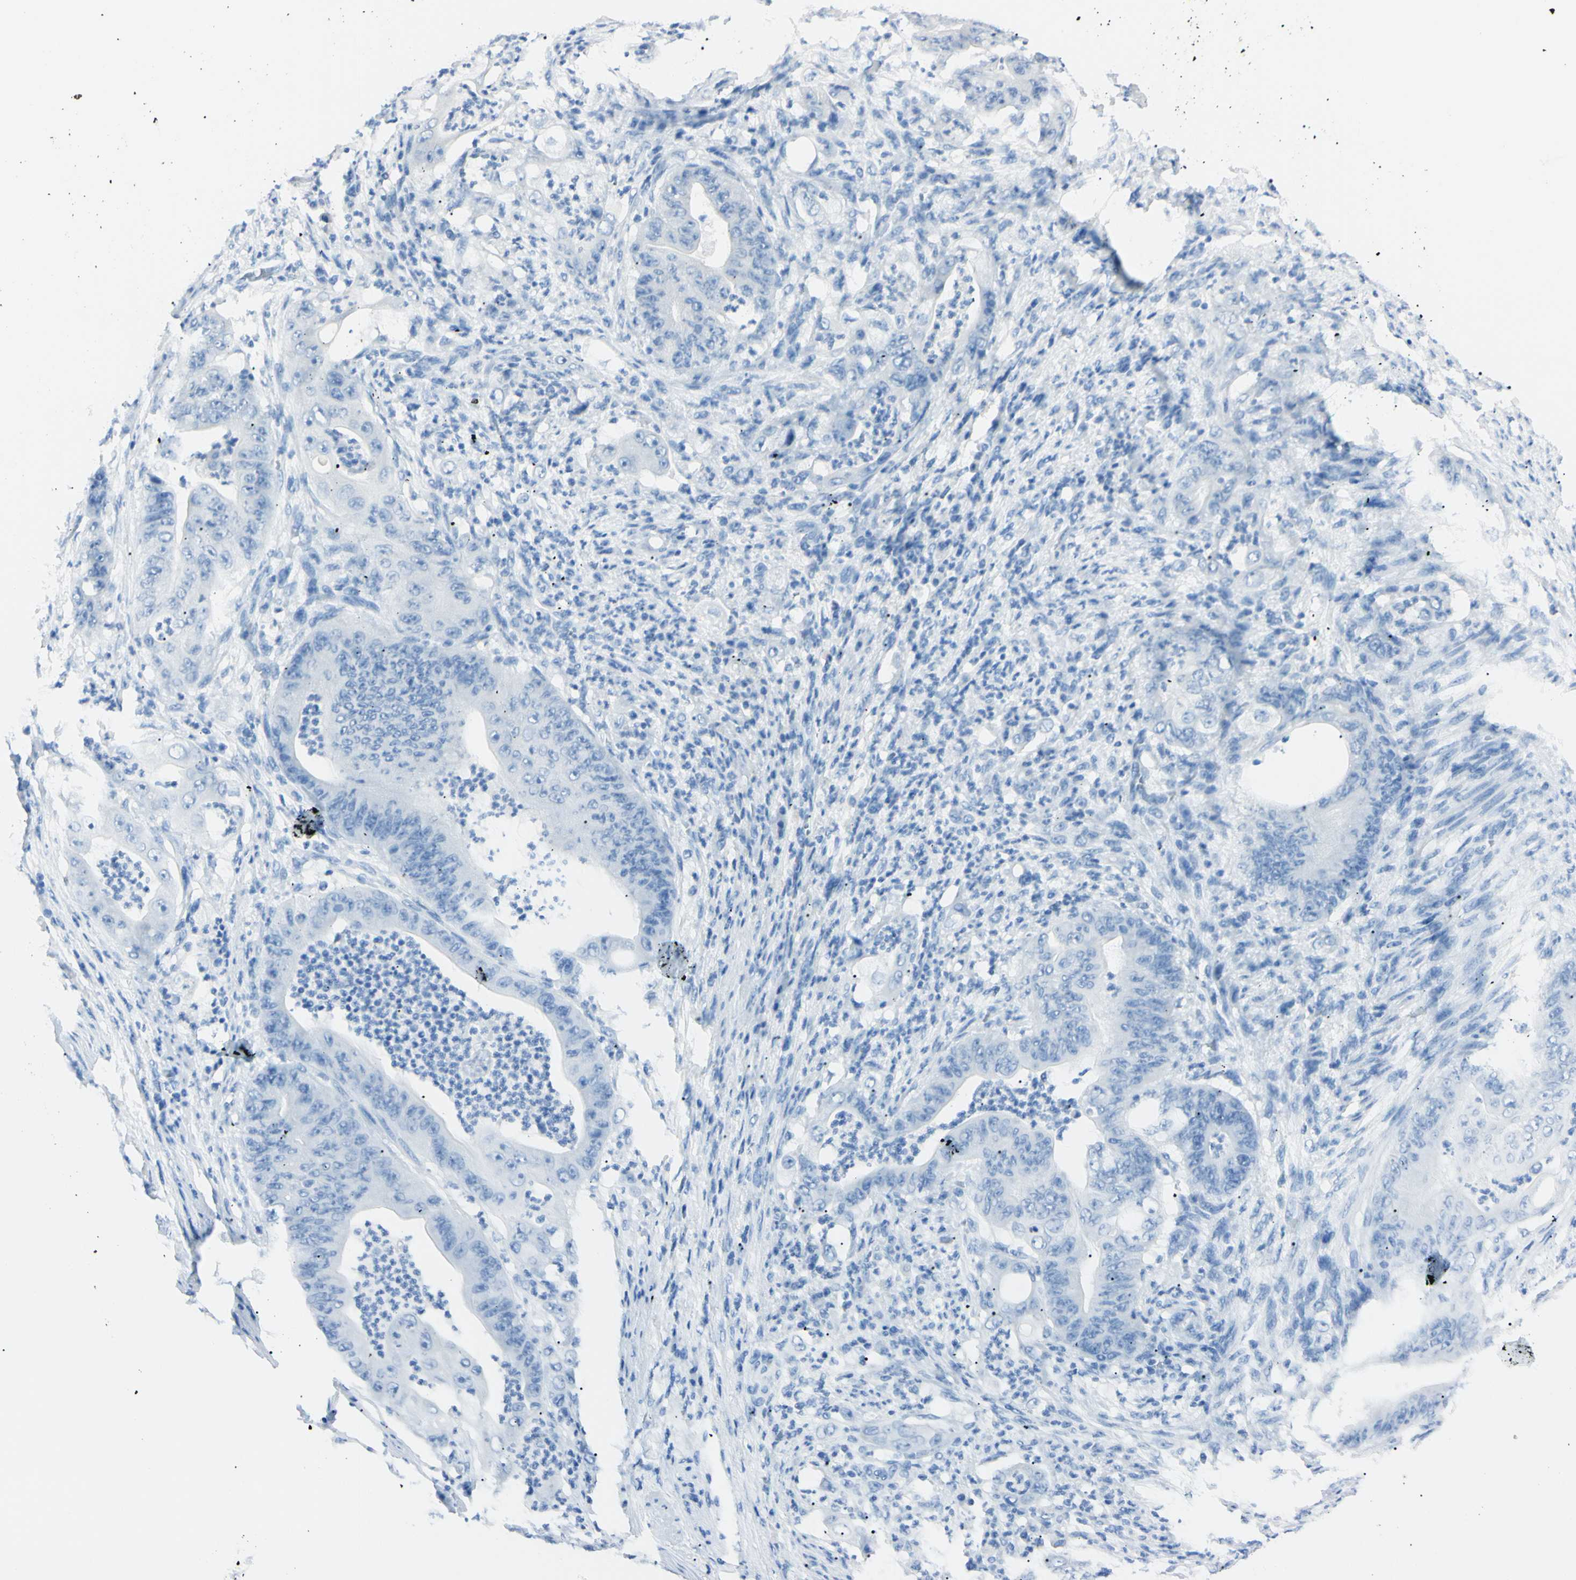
{"staining": {"intensity": "negative", "quantity": "none", "location": "none"}, "tissue": "stomach cancer", "cell_type": "Tumor cells", "image_type": "cancer", "snomed": [{"axis": "morphology", "description": "Adenocarcinoma, NOS"}, {"axis": "topography", "description": "Stomach"}], "caption": "There is no significant staining in tumor cells of stomach cancer (adenocarcinoma).", "gene": "FOLH1", "patient": {"sex": "female", "age": 73}}